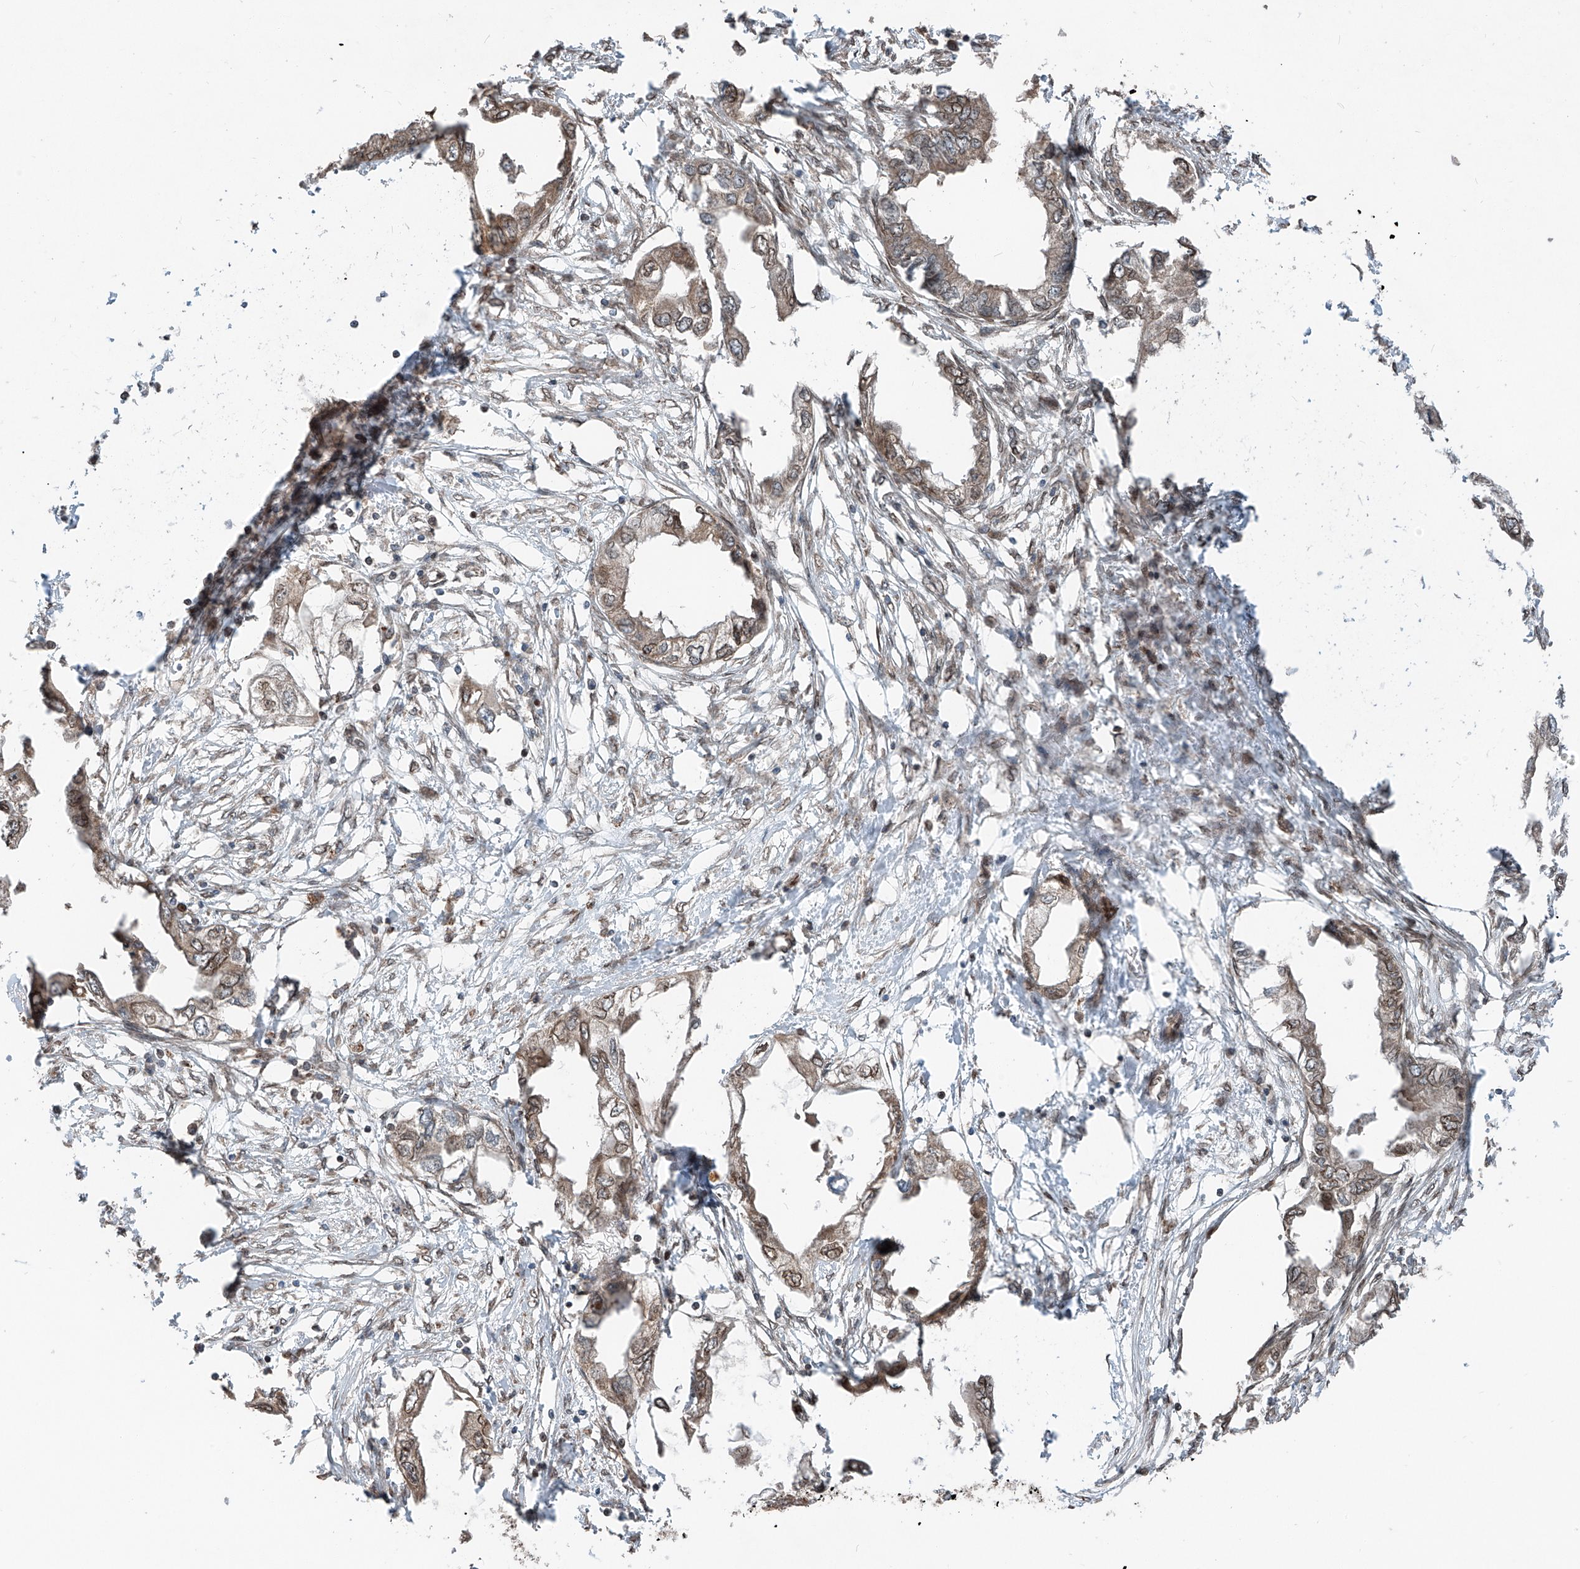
{"staining": {"intensity": "weak", "quantity": ">75%", "location": "cytoplasmic/membranous,nuclear"}, "tissue": "endometrial cancer", "cell_type": "Tumor cells", "image_type": "cancer", "snomed": [{"axis": "morphology", "description": "Adenocarcinoma, NOS"}, {"axis": "morphology", "description": "Adenocarcinoma, metastatic, NOS"}, {"axis": "topography", "description": "Adipose tissue"}, {"axis": "topography", "description": "Endometrium"}], "caption": "This is an image of immunohistochemistry (IHC) staining of endometrial cancer (adenocarcinoma), which shows weak positivity in the cytoplasmic/membranous and nuclear of tumor cells.", "gene": "CEP162", "patient": {"sex": "female", "age": 67}}